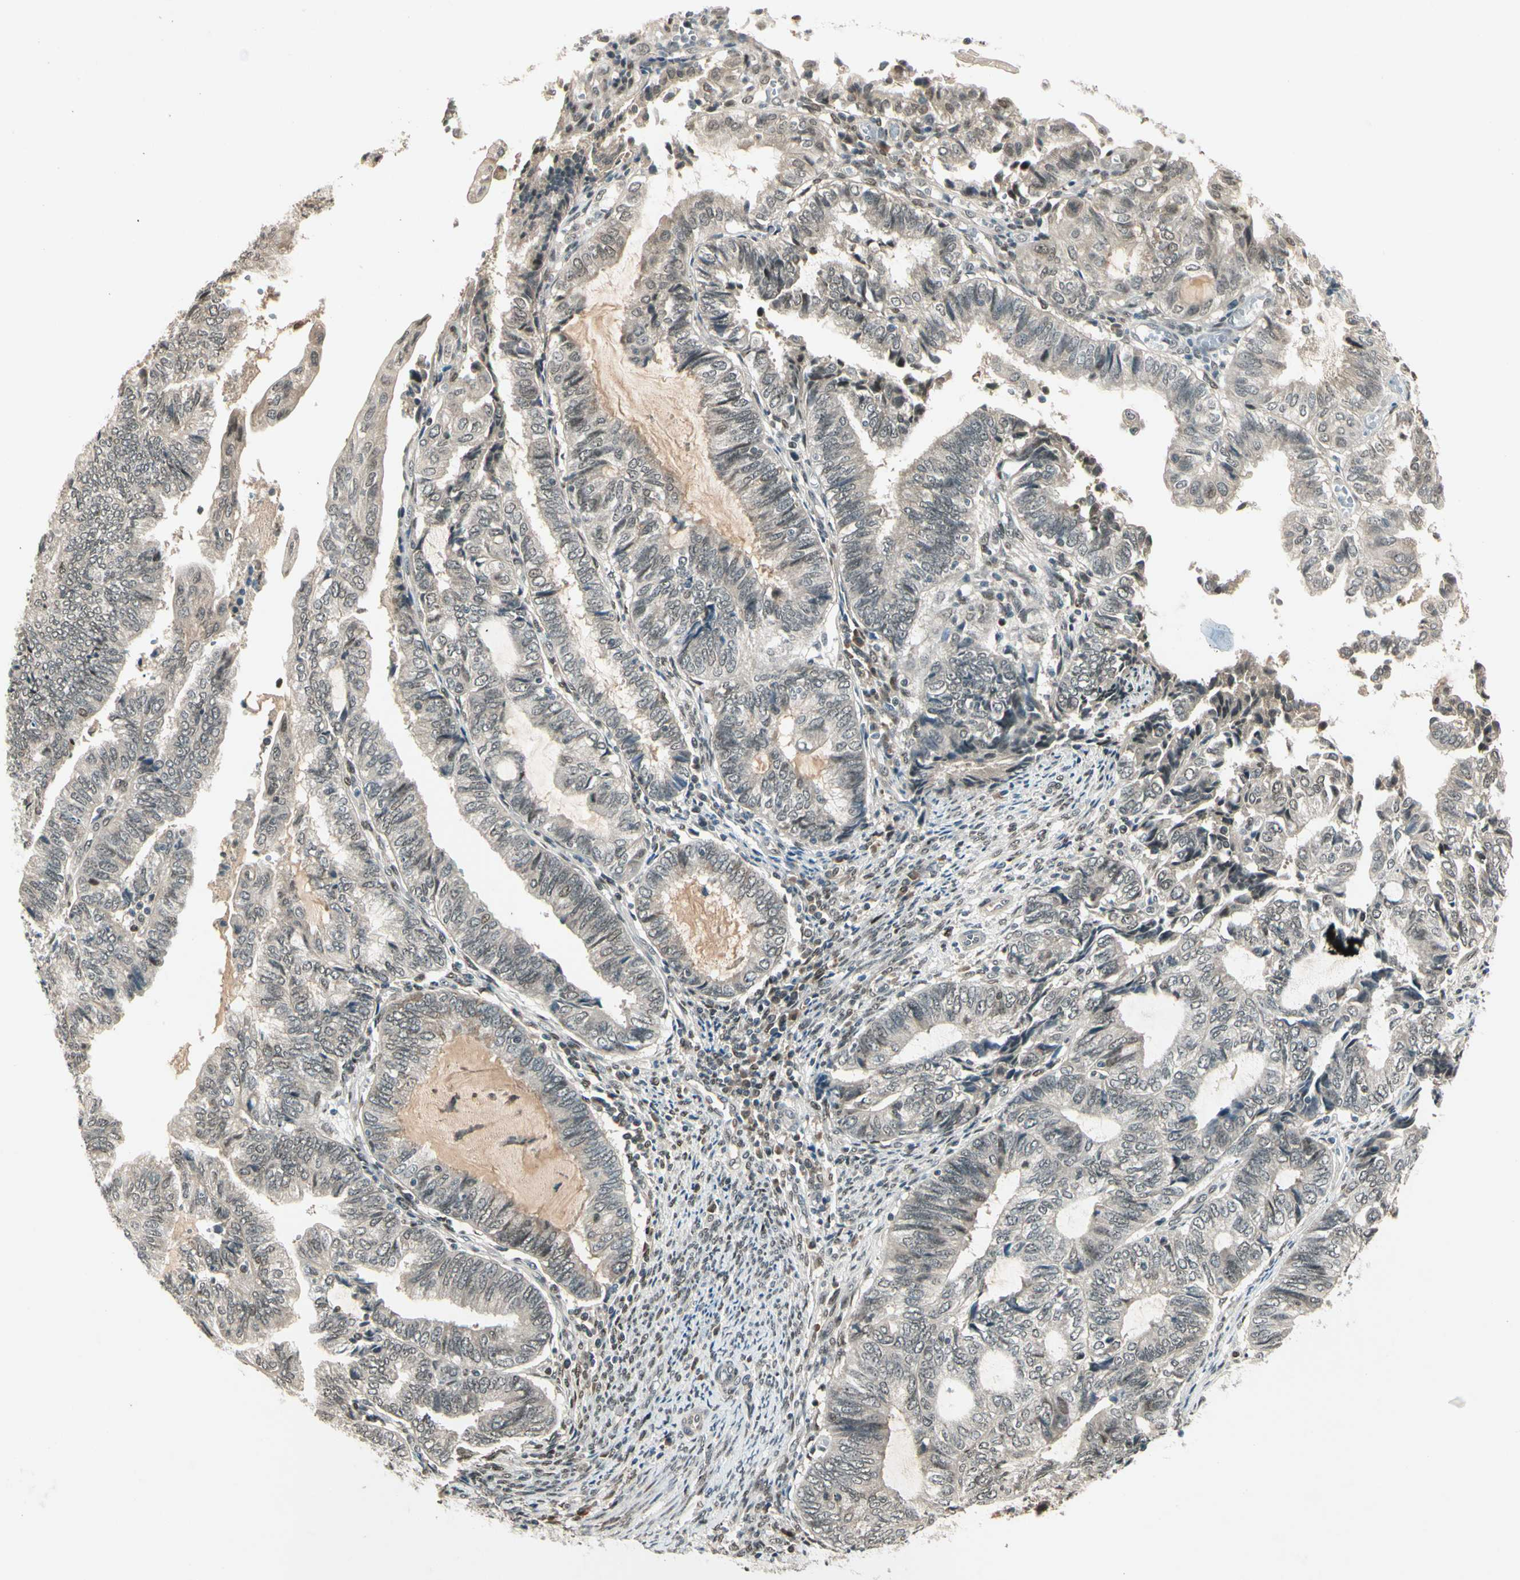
{"staining": {"intensity": "weak", "quantity": ">75%", "location": "cytoplasmic/membranous"}, "tissue": "endometrial cancer", "cell_type": "Tumor cells", "image_type": "cancer", "snomed": [{"axis": "morphology", "description": "Adenocarcinoma, NOS"}, {"axis": "topography", "description": "Uterus"}, {"axis": "topography", "description": "Endometrium"}], "caption": "IHC histopathology image of human endometrial cancer (adenocarcinoma) stained for a protein (brown), which demonstrates low levels of weak cytoplasmic/membranous staining in about >75% of tumor cells.", "gene": "GTF3A", "patient": {"sex": "female", "age": 70}}